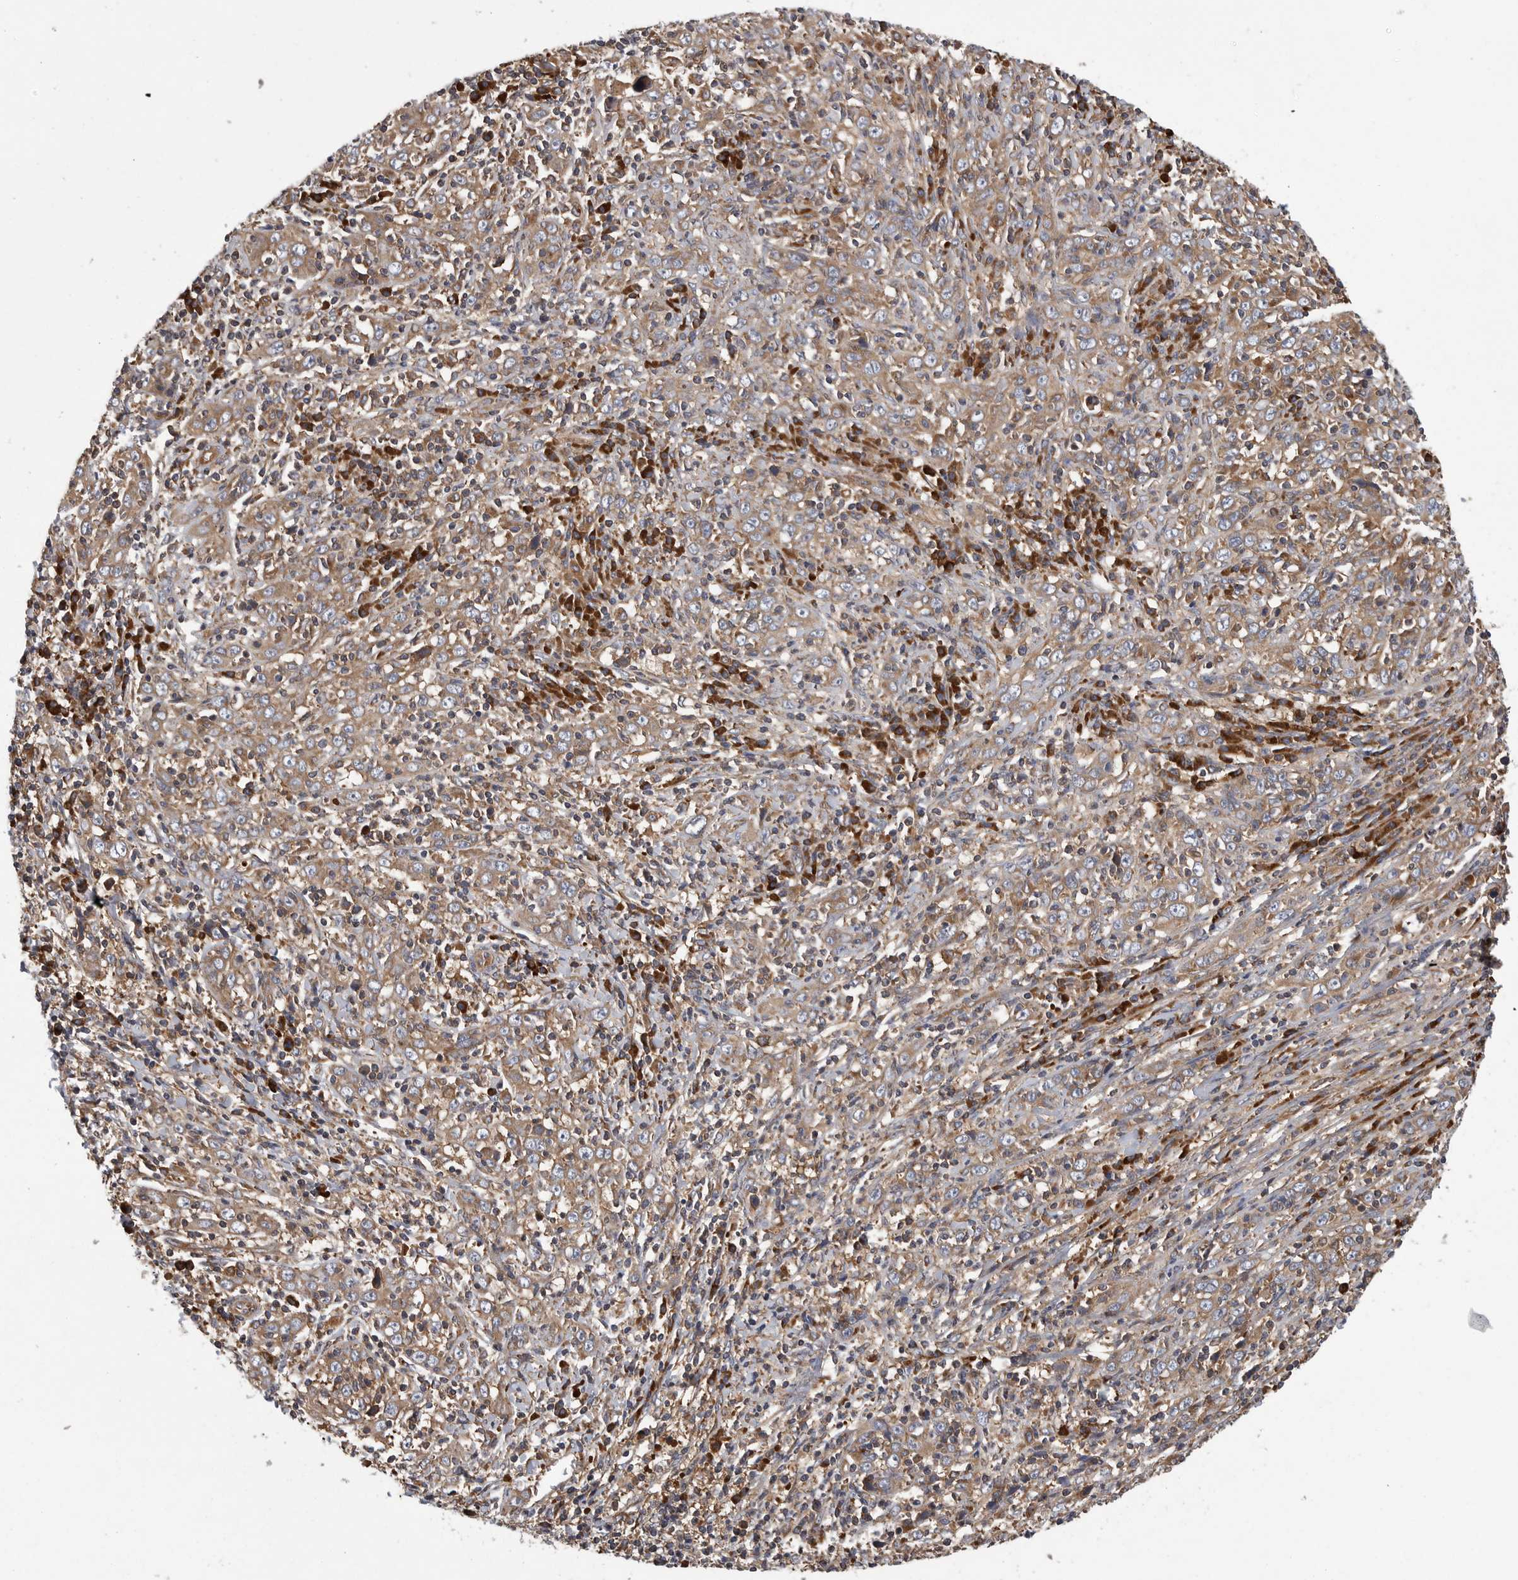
{"staining": {"intensity": "moderate", "quantity": ">75%", "location": "cytoplasmic/membranous"}, "tissue": "cervical cancer", "cell_type": "Tumor cells", "image_type": "cancer", "snomed": [{"axis": "morphology", "description": "Squamous cell carcinoma, NOS"}, {"axis": "topography", "description": "Cervix"}], "caption": "Immunohistochemistry (IHC) photomicrograph of neoplastic tissue: cervical squamous cell carcinoma stained using IHC shows medium levels of moderate protein expression localized specifically in the cytoplasmic/membranous of tumor cells, appearing as a cytoplasmic/membranous brown color.", "gene": "OXR1", "patient": {"sex": "female", "age": 46}}